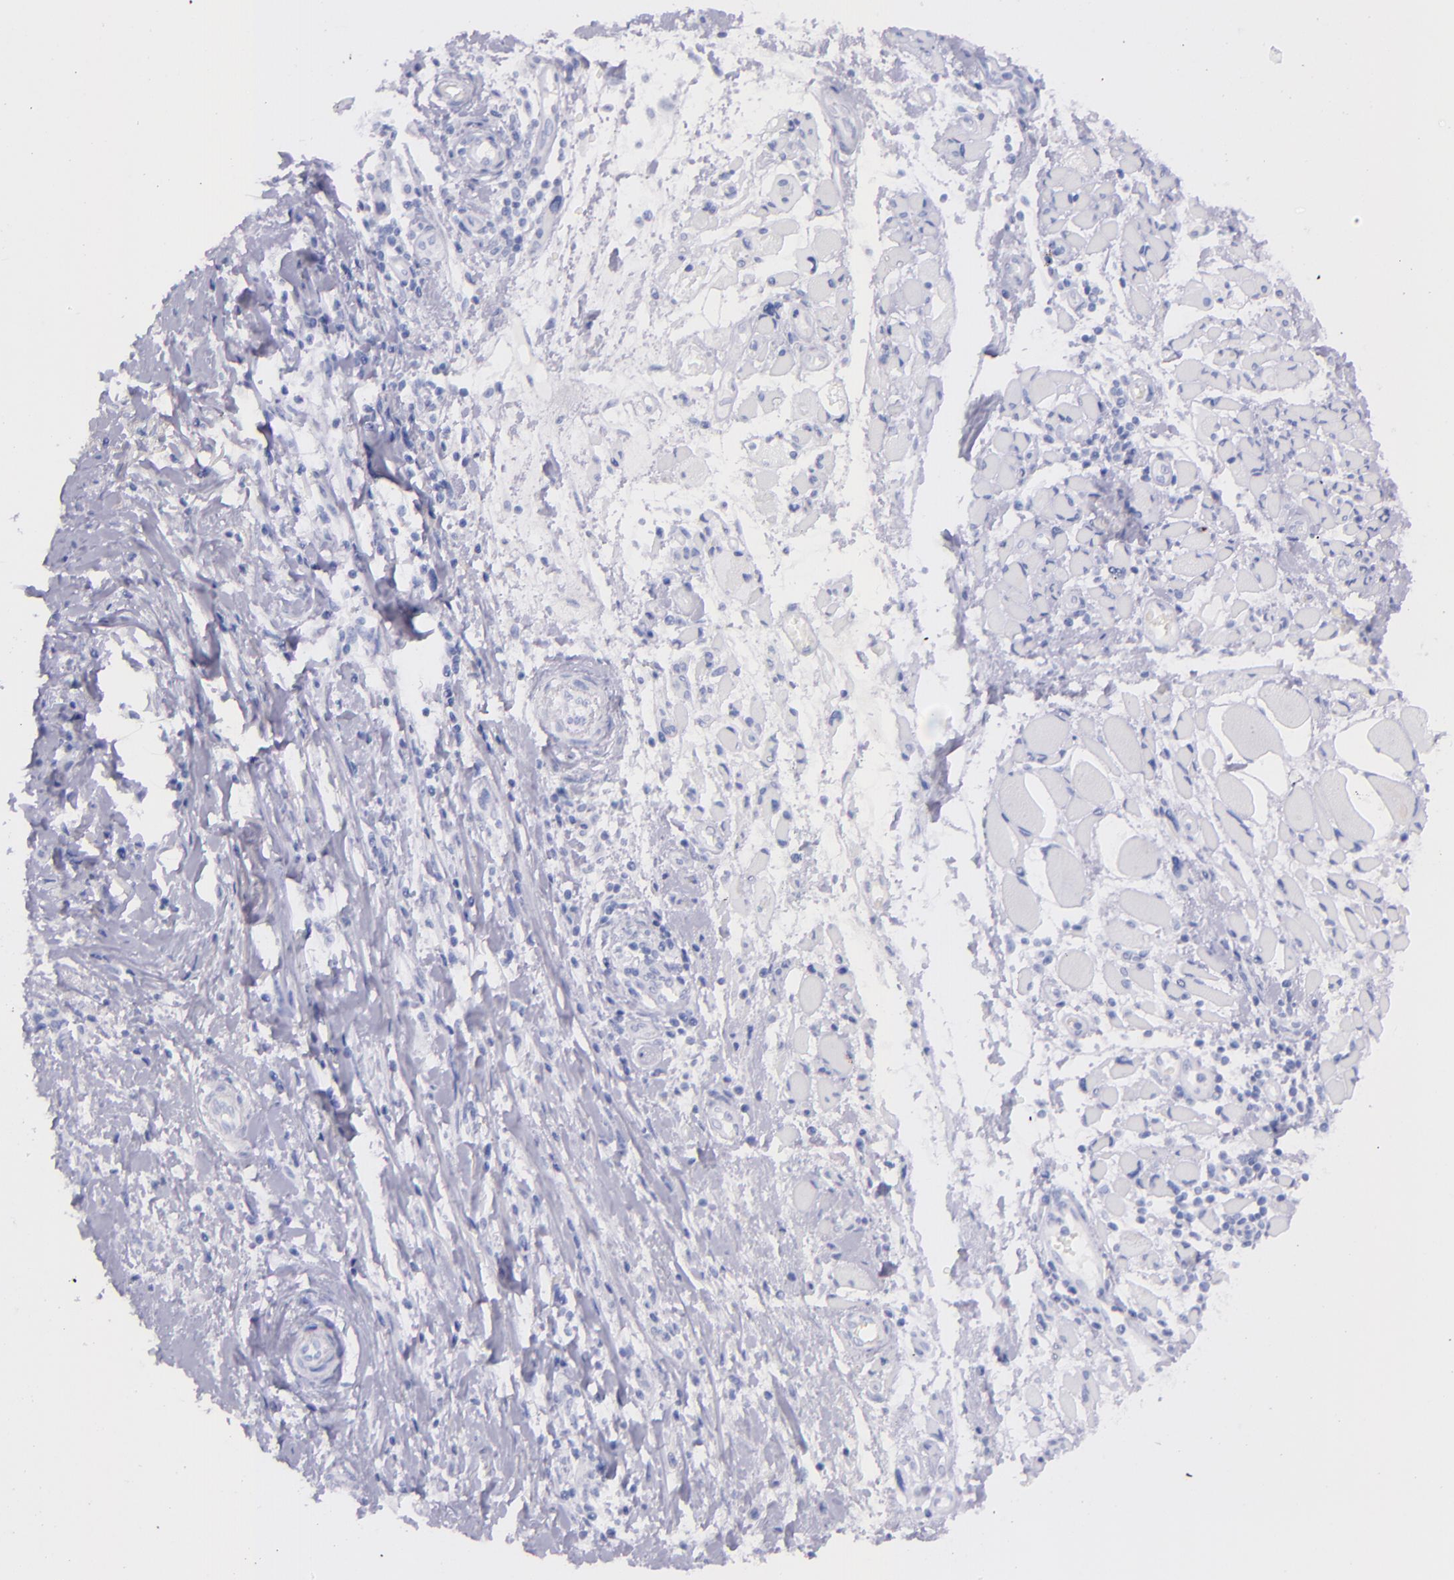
{"staining": {"intensity": "negative", "quantity": "none", "location": "none"}, "tissue": "melanoma", "cell_type": "Tumor cells", "image_type": "cancer", "snomed": [{"axis": "morphology", "description": "Malignant melanoma, NOS"}, {"axis": "topography", "description": "Skin"}], "caption": "This is an immunohistochemistry histopathology image of melanoma. There is no expression in tumor cells.", "gene": "SFTPA2", "patient": {"sex": "male", "age": 91}}